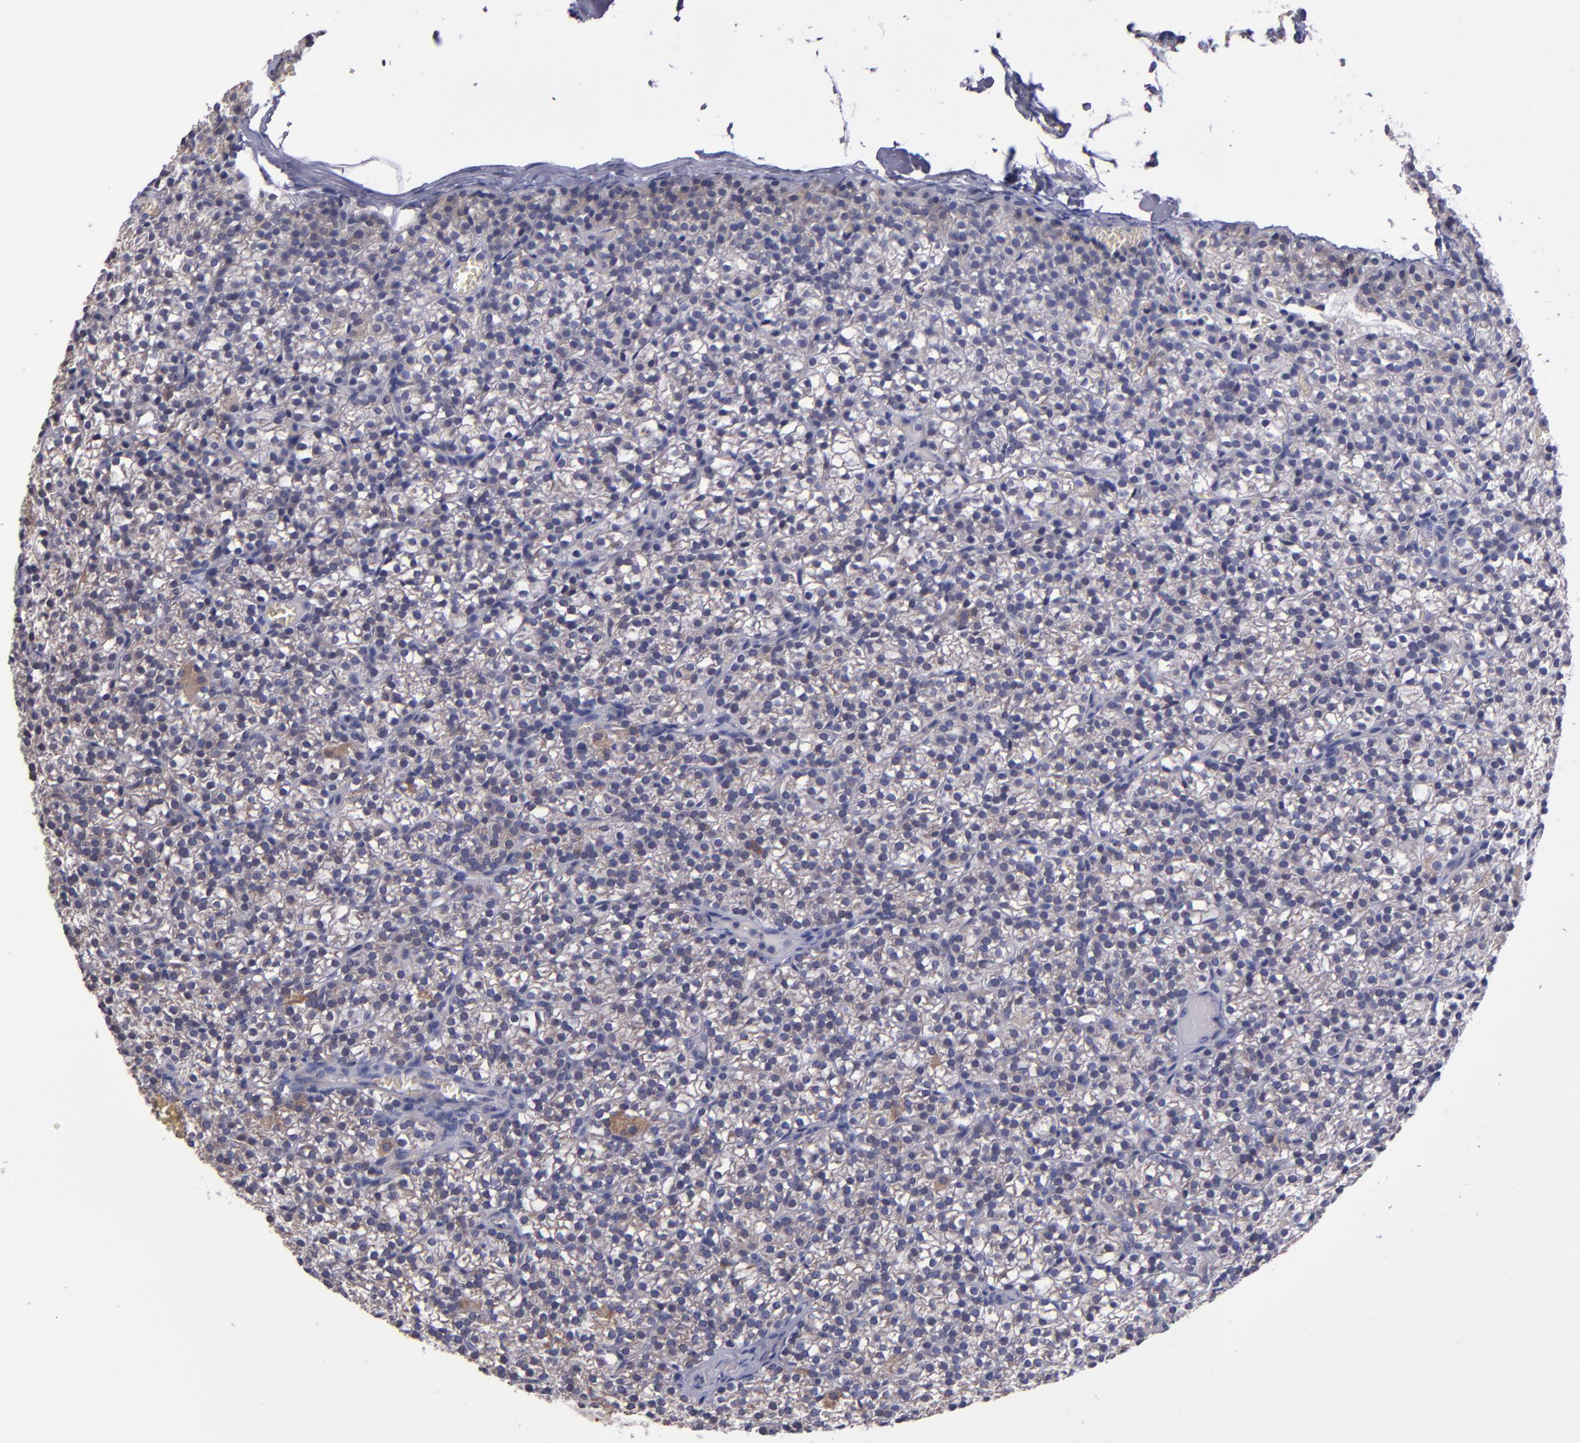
{"staining": {"intensity": "weak", "quantity": "<25%", "location": "cytoplasmic/membranous"}, "tissue": "parathyroid gland", "cell_type": "Glandular cells", "image_type": "normal", "snomed": [{"axis": "morphology", "description": "Normal tissue, NOS"}, {"axis": "topography", "description": "Parathyroid gland"}], "caption": "Glandular cells show no significant positivity in benign parathyroid gland.", "gene": "RAB41", "patient": {"sex": "female", "age": 17}}